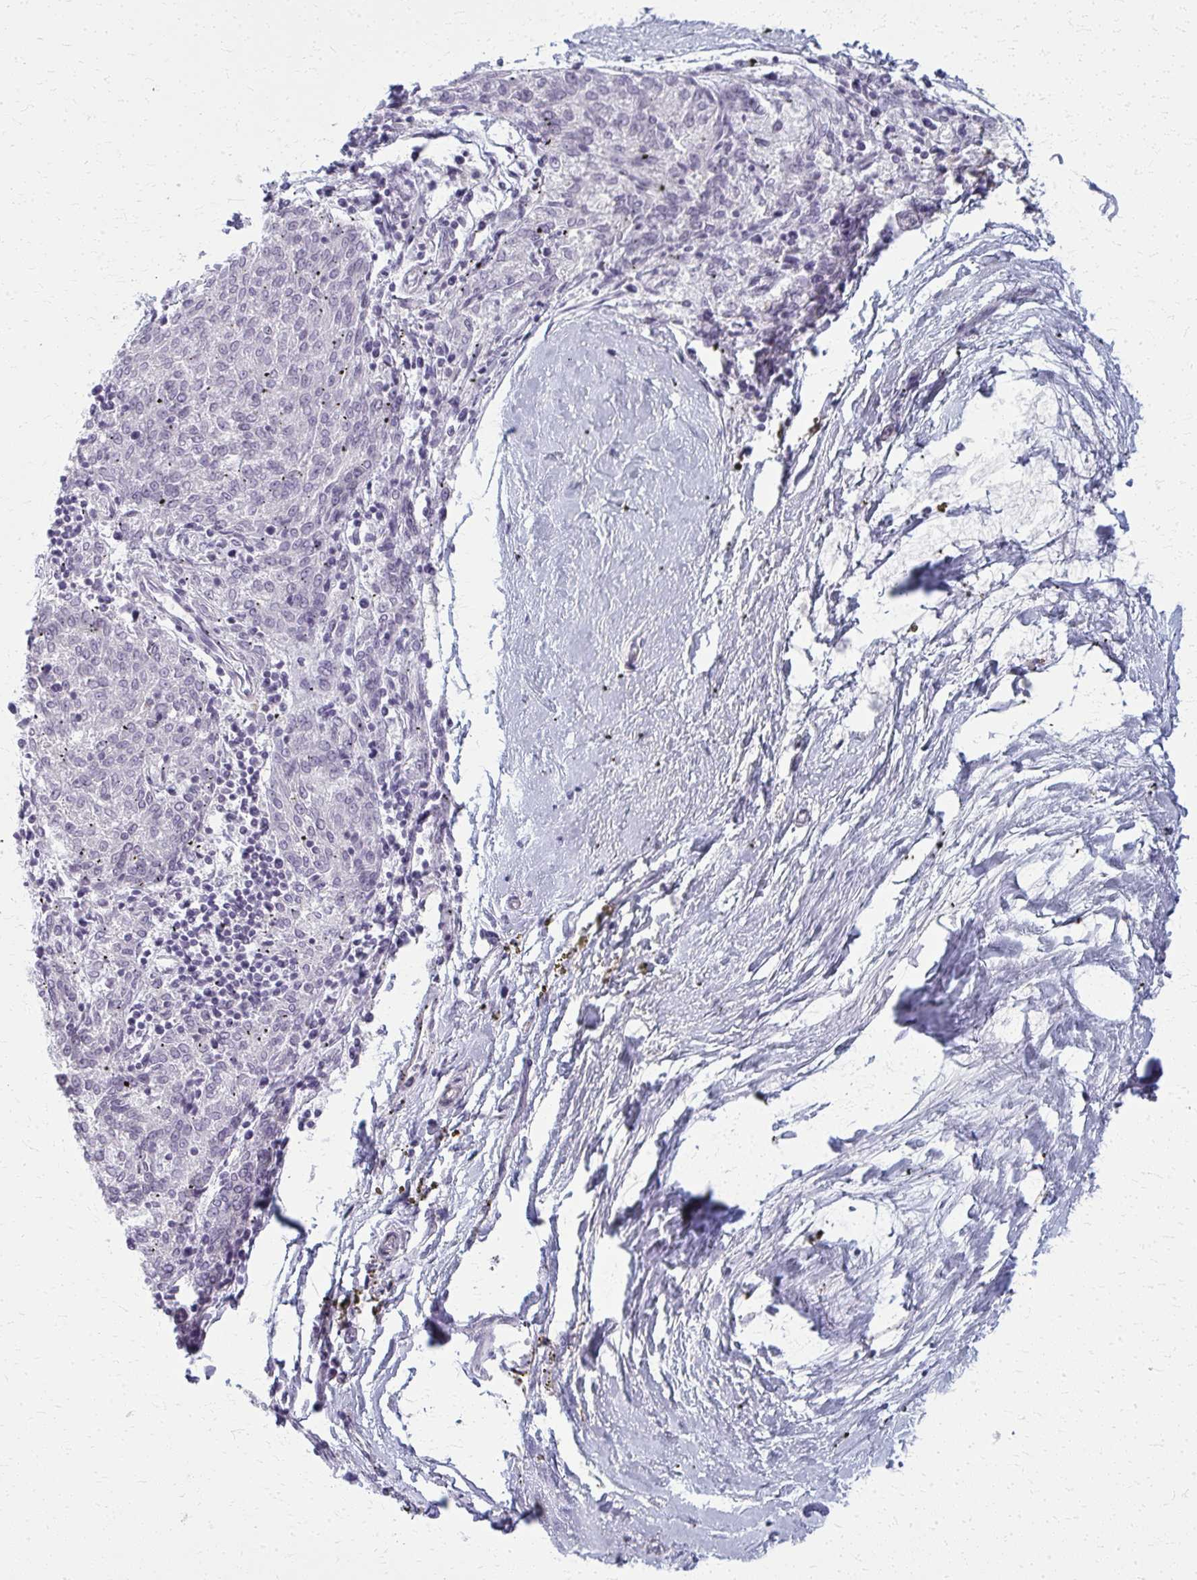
{"staining": {"intensity": "negative", "quantity": "none", "location": "none"}, "tissue": "melanoma", "cell_type": "Tumor cells", "image_type": "cancer", "snomed": [{"axis": "morphology", "description": "Malignant melanoma, NOS"}, {"axis": "topography", "description": "Skin"}], "caption": "This is an immunohistochemistry image of human melanoma. There is no positivity in tumor cells.", "gene": "CASQ2", "patient": {"sex": "female", "age": 72}}